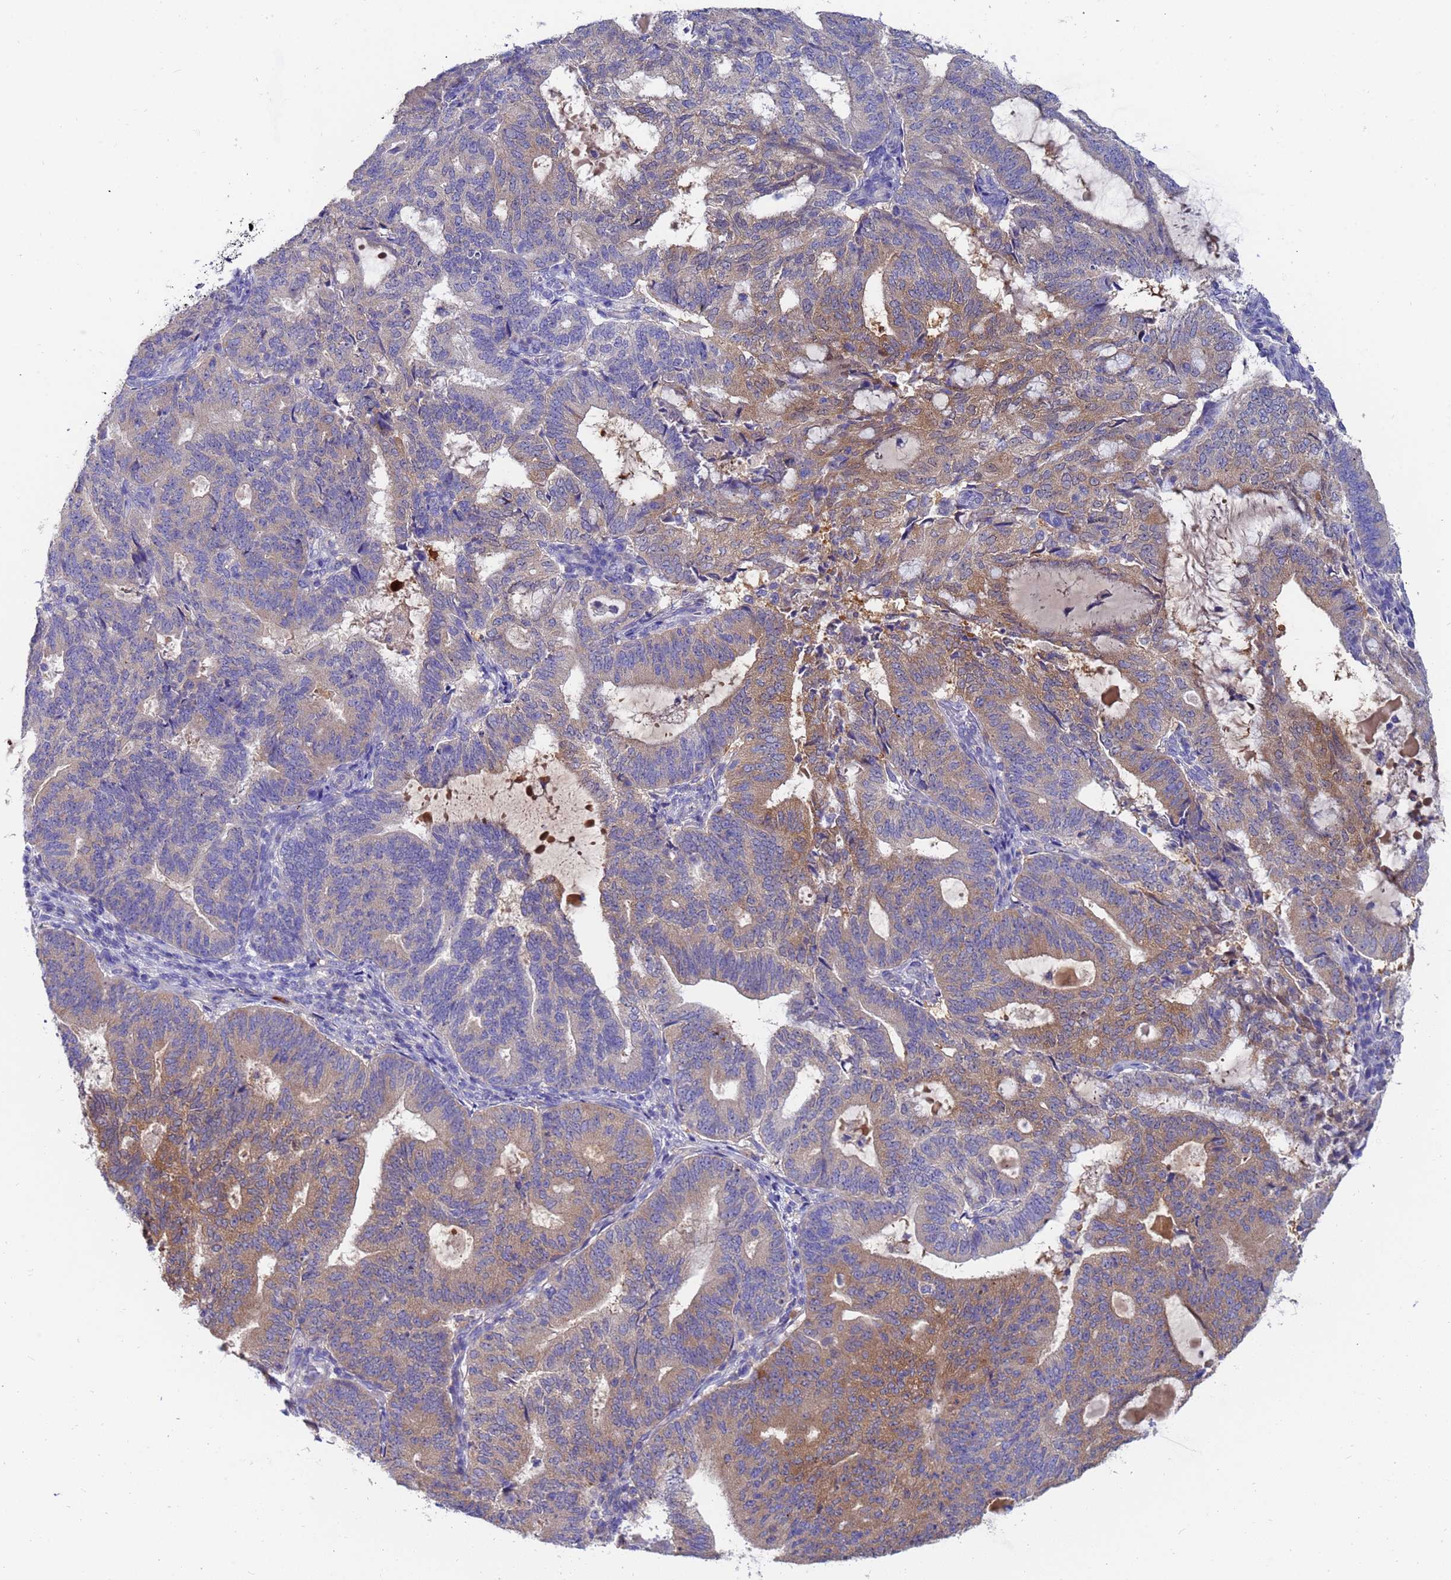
{"staining": {"intensity": "moderate", "quantity": "<25%", "location": "cytoplasmic/membranous"}, "tissue": "endometrial cancer", "cell_type": "Tumor cells", "image_type": "cancer", "snomed": [{"axis": "morphology", "description": "Adenocarcinoma, NOS"}, {"axis": "topography", "description": "Endometrium"}], "caption": "Immunohistochemical staining of human adenocarcinoma (endometrial) demonstrates low levels of moderate cytoplasmic/membranous staining in about <25% of tumor cells.", "gene": "TTLL11", "patient": {"sex": "female", "age": 70}}